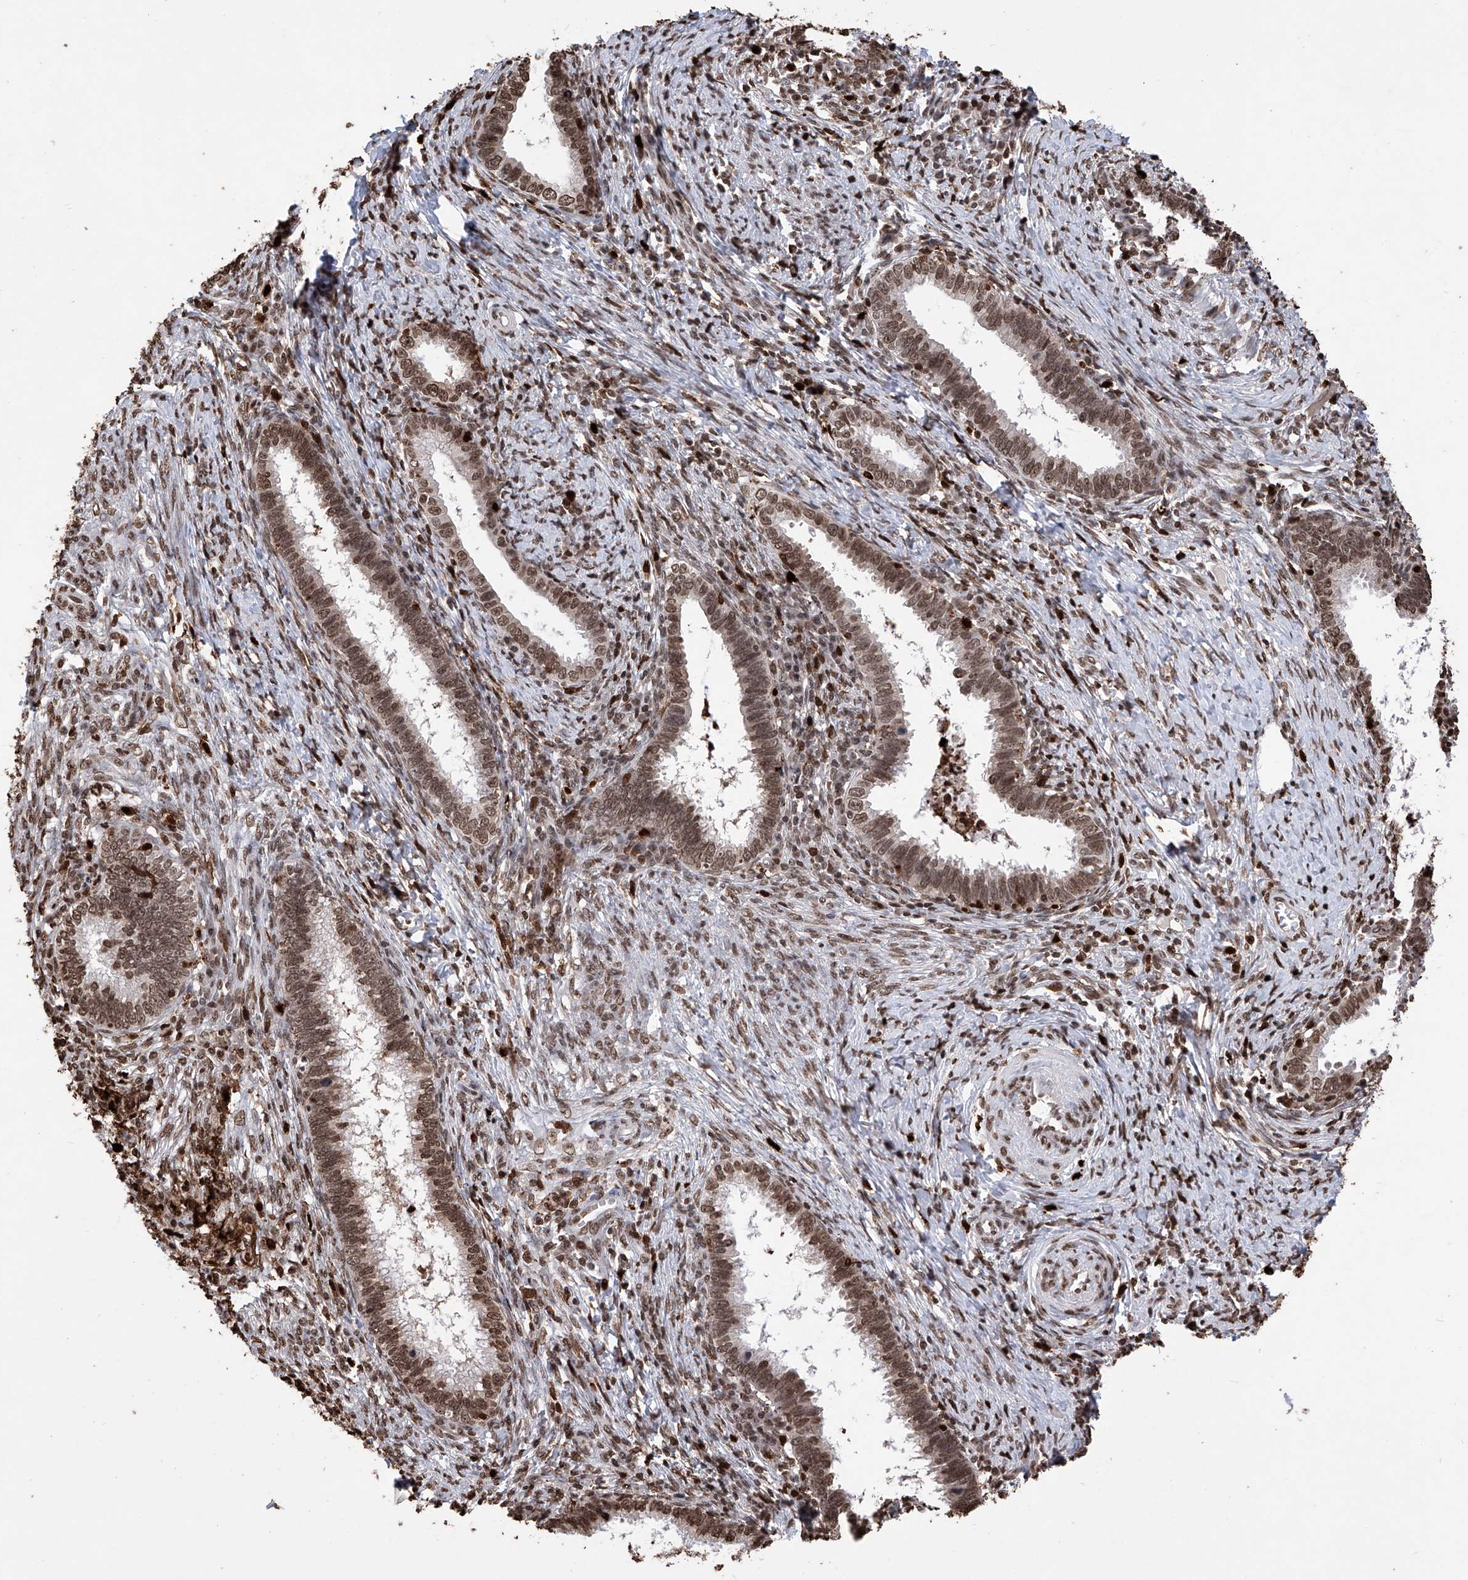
{"staining": {"intensity": "moderate", "quantity": ">75%", "location": "nuclear"}, "tissue": "cervical cancer", "cell_type": "Tumor cells", "image_type": "cancer", "snomed": [{"axis": "morphology", "description": "Adenocarcinoma, NOS"}, {"axis": "topography", "description": "Cervix"}], "caption": "Tumor cells reveal medium levels of moderate nuclear expression in approximately >75% of cells in cervical adenocarcinoma.", "gene": "CFAP410", "patient": {"sex": "female", "age": 36}}